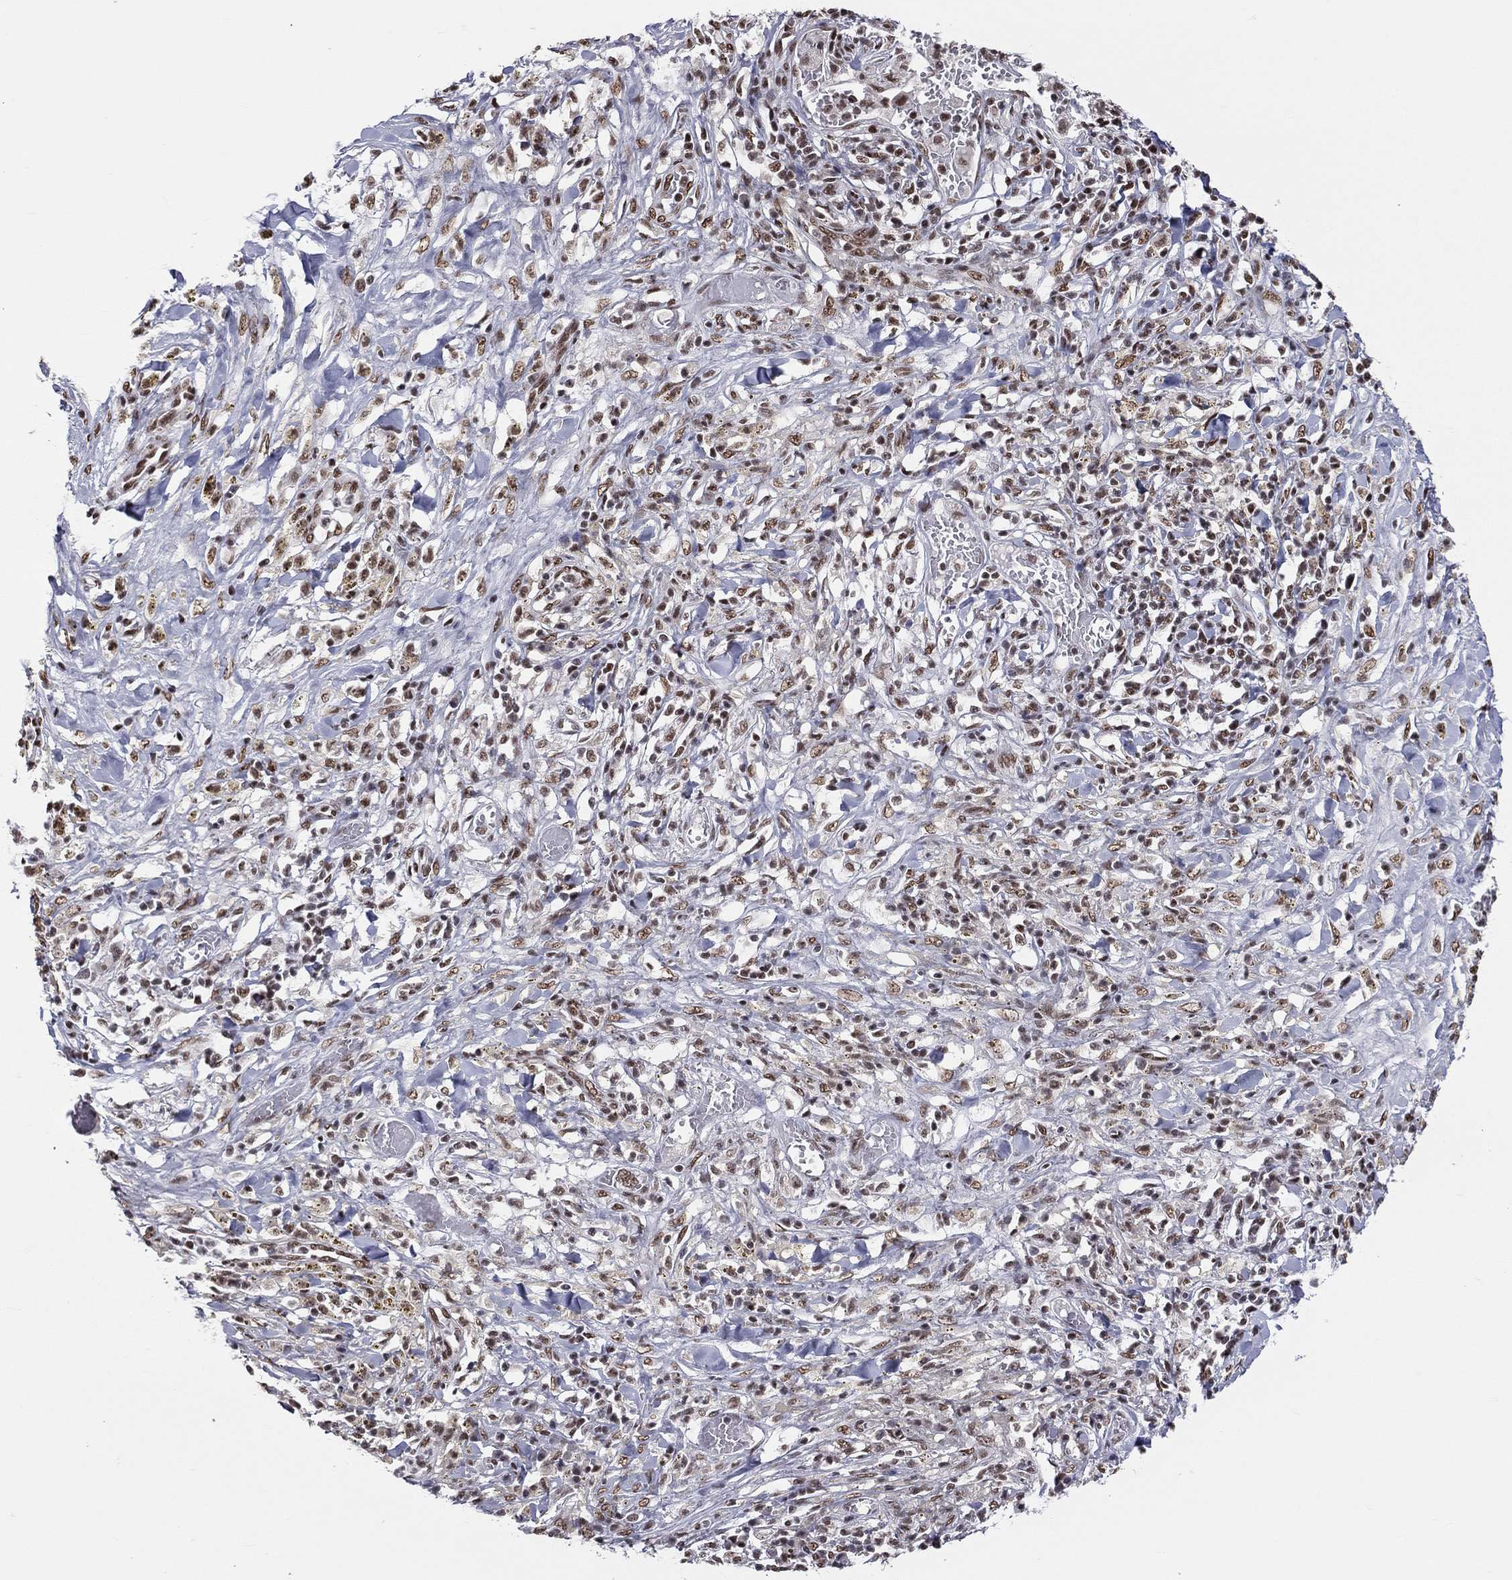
{"staining": {"intensity": "moderate", "quantity": "25%-75%", "location": "nuclear"}, "tissue": "melanoma", "cell_type": "Tumor cells", "image_type": "cancer", "snomed": [{"axis": "morphology", "description": "Malignant melanoma, NOS"}, {"axis": "topography", "description": "Skin"}], "caption": "Immunohistochemistry image of human malignant melanoma stained for a protein (brown), which exhibits medium levels of moderate nuclear positivity in approximately 25%-75% of tumor cells.", "gene": "ZNF7", "patient": {"sex": "female", "age": 91}}